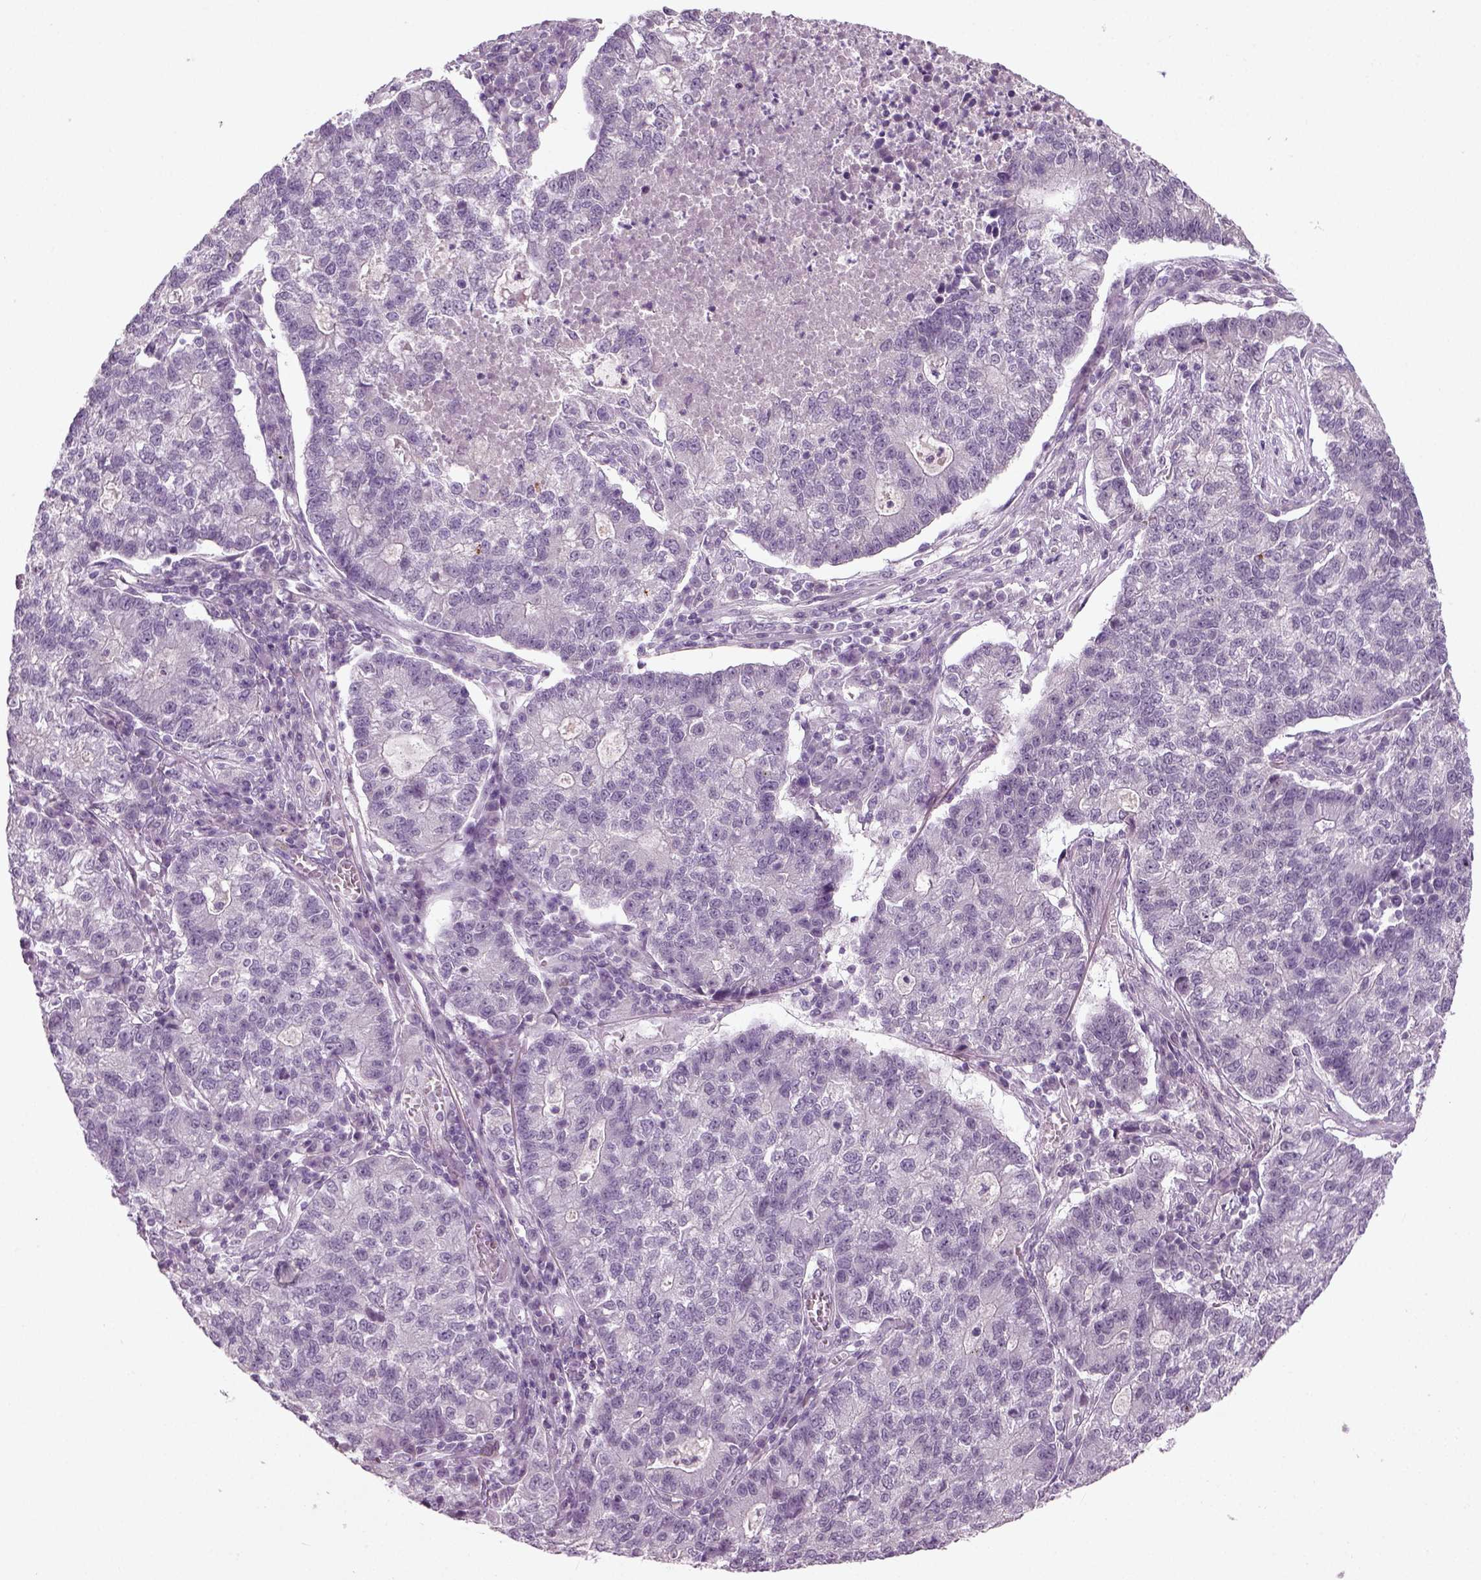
{"staining": {"intensity": "negative", "quantity": "none", "location": "none"}, "tissue": "lung cancer", "cell_type": "Tumor cells", "image_type": "cancer", "snomed": [{"axis": "morphology", "description": "Adenocarcinoma, NOS"}, {"axis": "topography", "description": "Lung"}], "caption": "IHC of lung cancer reveals no staining in tumor cells.", "gene": "SYNGAP1", "patient": {"sex": "male", "age": 57}}